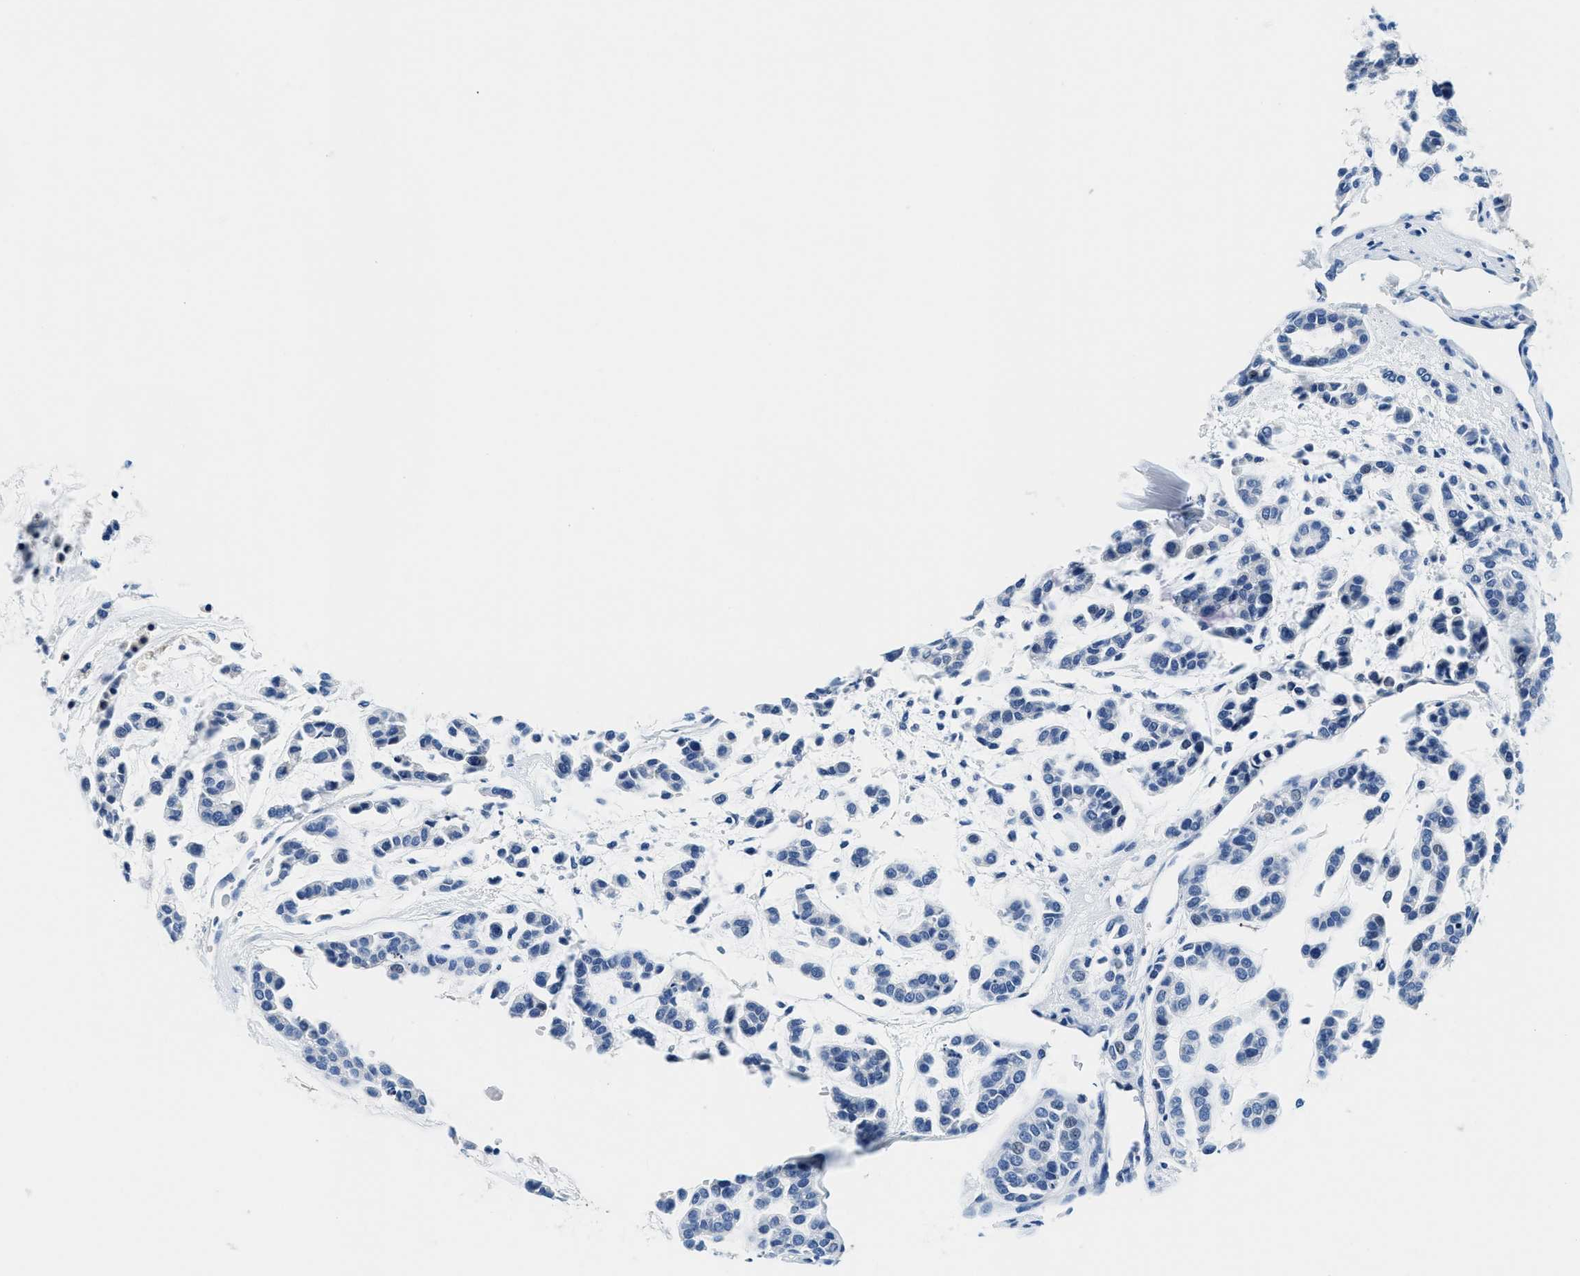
{"staining": {"intensity": "negative", "quantity": "none", "location": "none"}, "tissue": "head and neck cancer", "cell_type": "Tumor cells", "image_type": "cancer", "snomed": [{"axis": "morphology", "description": "Adenocarcinoma, NOS"}, {"axis": "morphology", "description": "Adenoma, NOS"}, {"axis": "topography", "description": "Head-Neck"}], "caption": "IHC image of neoplastic tissue: human head and neck adenocarcinoma stained with DAB (3,3'-diaminobenzidine) reveals no significant protein positivity in tumor cells.", "gene": "GSTM3", "patient": {"sex": "female", "age": 55}}